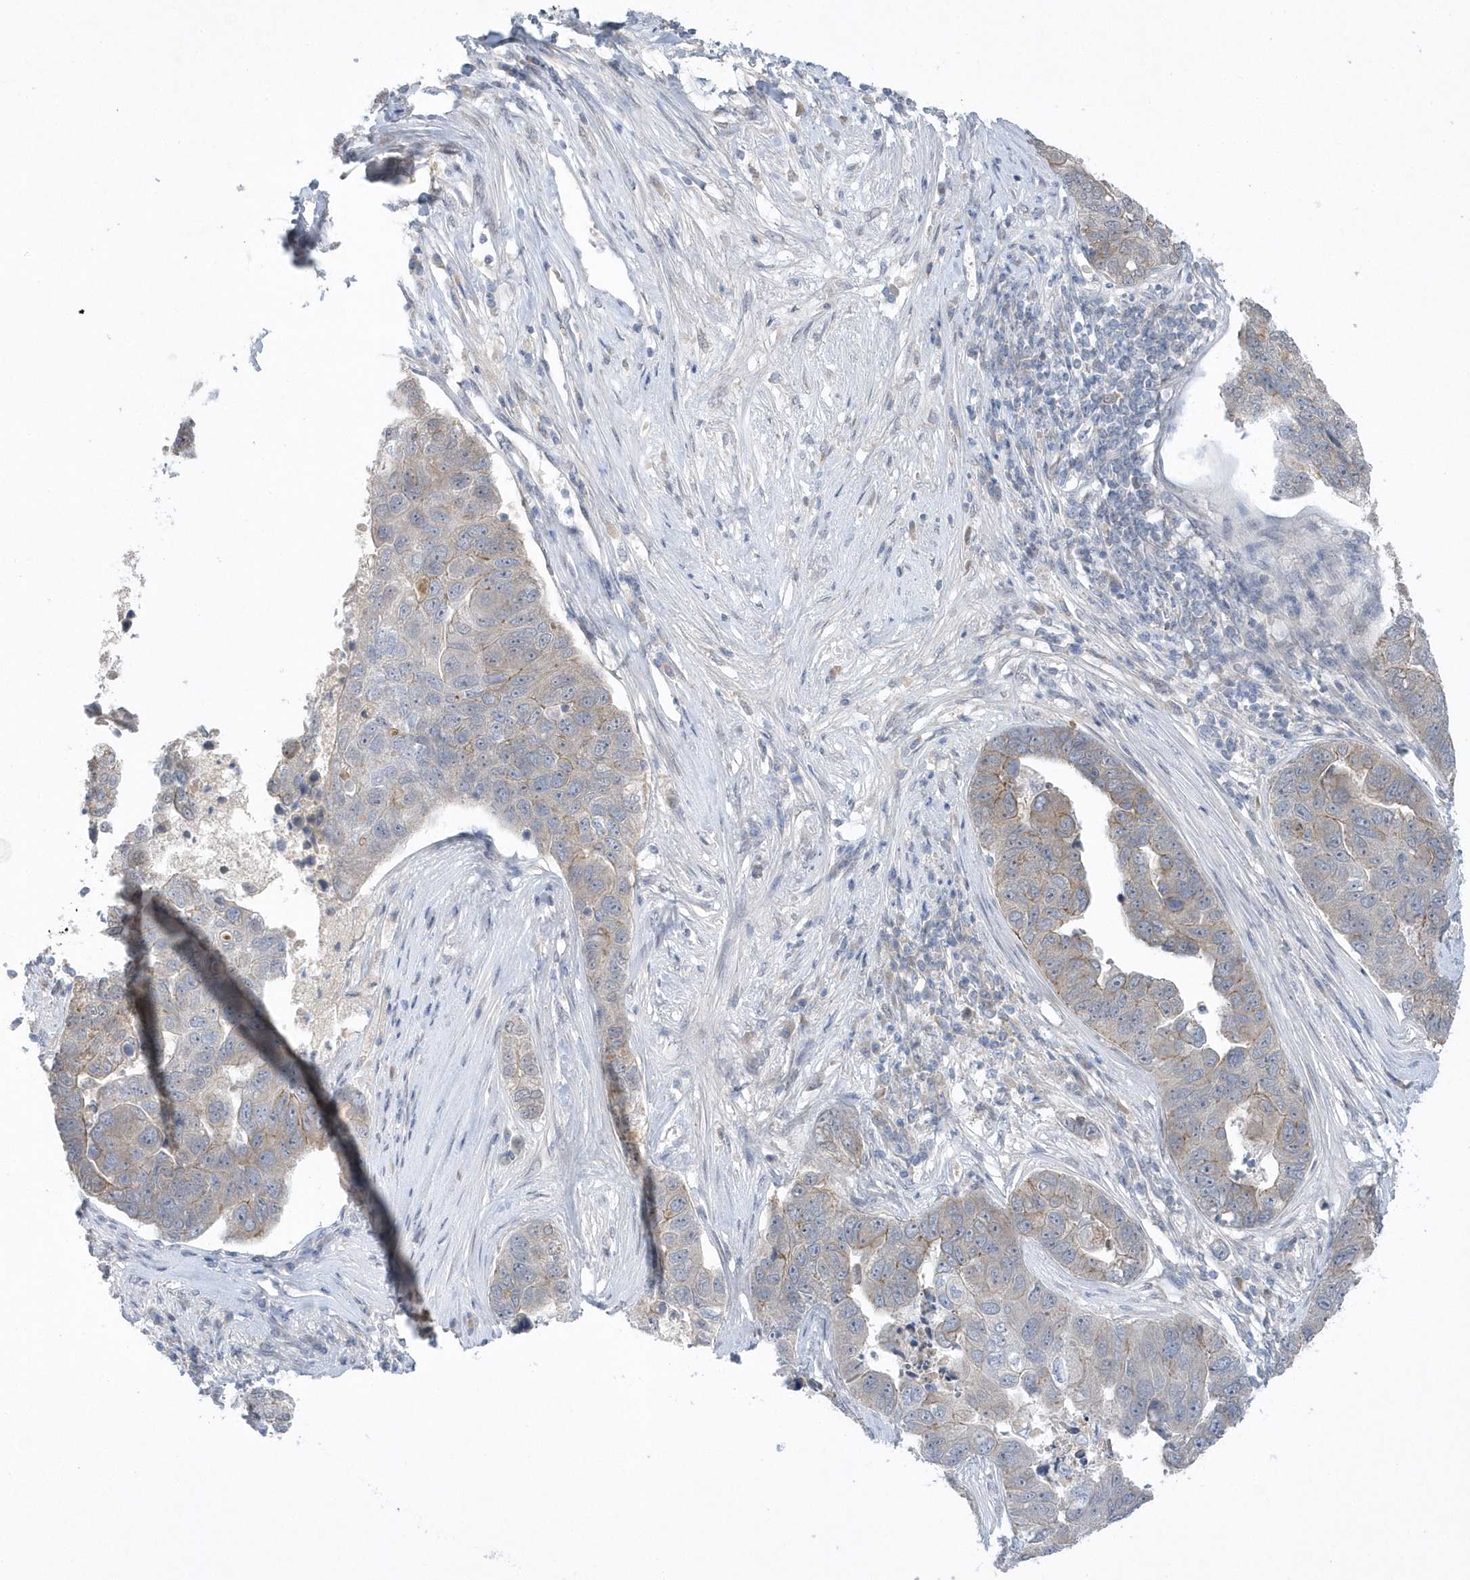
{"staining": {"intensity": "weak", "quantity": "<25%", "location": "cytoplasmic/membranous"}, "tissue": "pancreatic cancer", "cell_type": "Tumor cells", "image_type": "cancer", "snomed": [{"axis": "morphology", "description": "Adenocarcinoma, NOS"}, {"axis": "topography", "description": "Pancreas"}], "caption": "High power microscopy micrograph of an immunohistochemistry (IHC) micrograph of pancreatic cancer (adenocarcinoma), revealing no significant staining in tumor cells.", "gene": "ZC3H12D", "patient": {"sex": "female", "age": 61}}